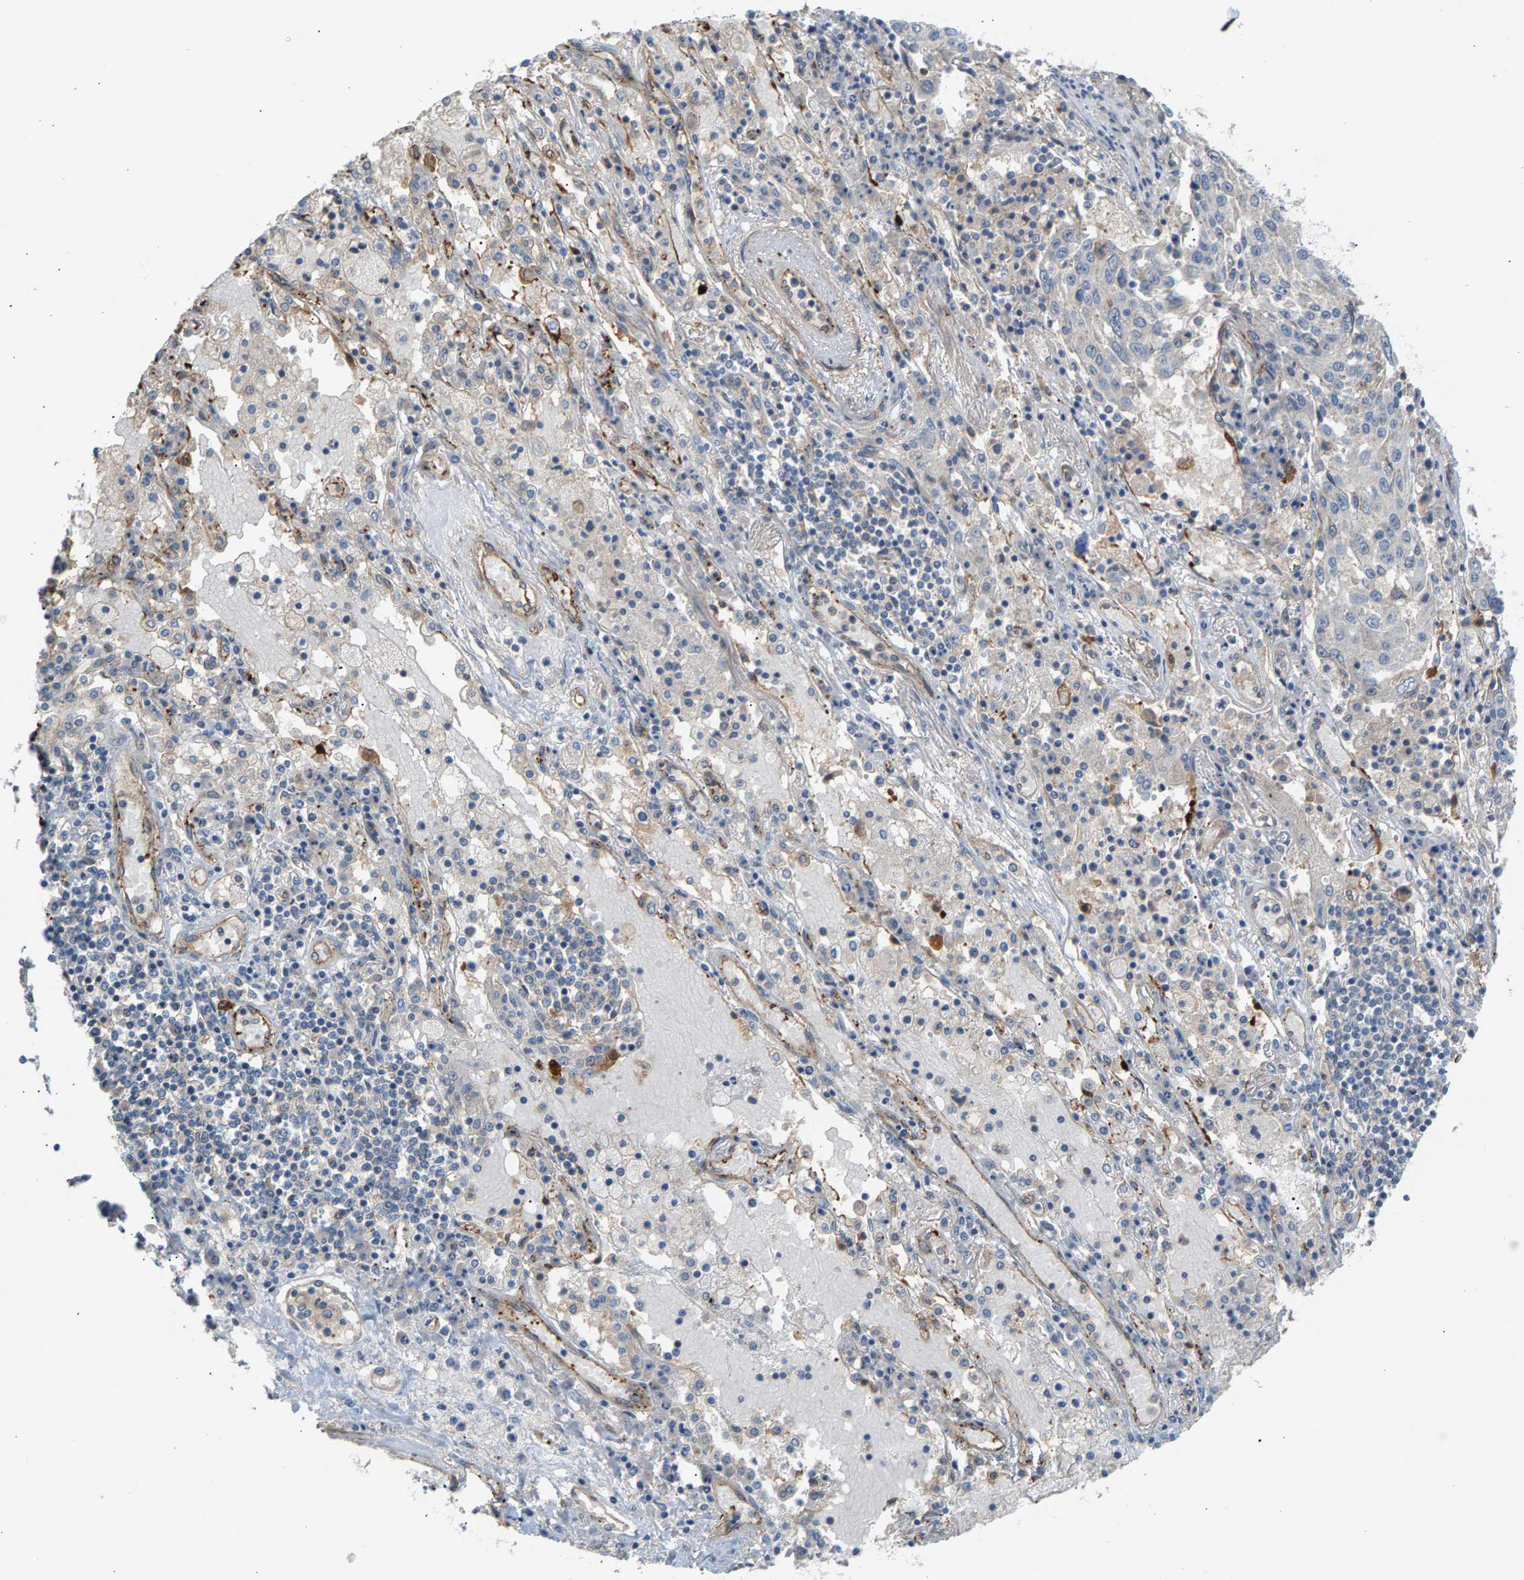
{"staining": {"intensity": "weak", "quantity": "<25%", "location": "cytoplasmic/membranous"}, "tissue": "lung cancer", "cell_type": "Tumor cells", "image_type": "cancer", "snomed": [{"axis": "morphology", "description": "Squamous cell carcinoma, NOS"}, {"axis": "topography", "description": "Lung"}], "caption": "IHC image of human squamous cell carcinoma (lung) stained for a protein (brown), which reveals no expression in tumor cells.", "gene": "KRTAP27-1", "patient": {"sex": "male", "age": 65}}